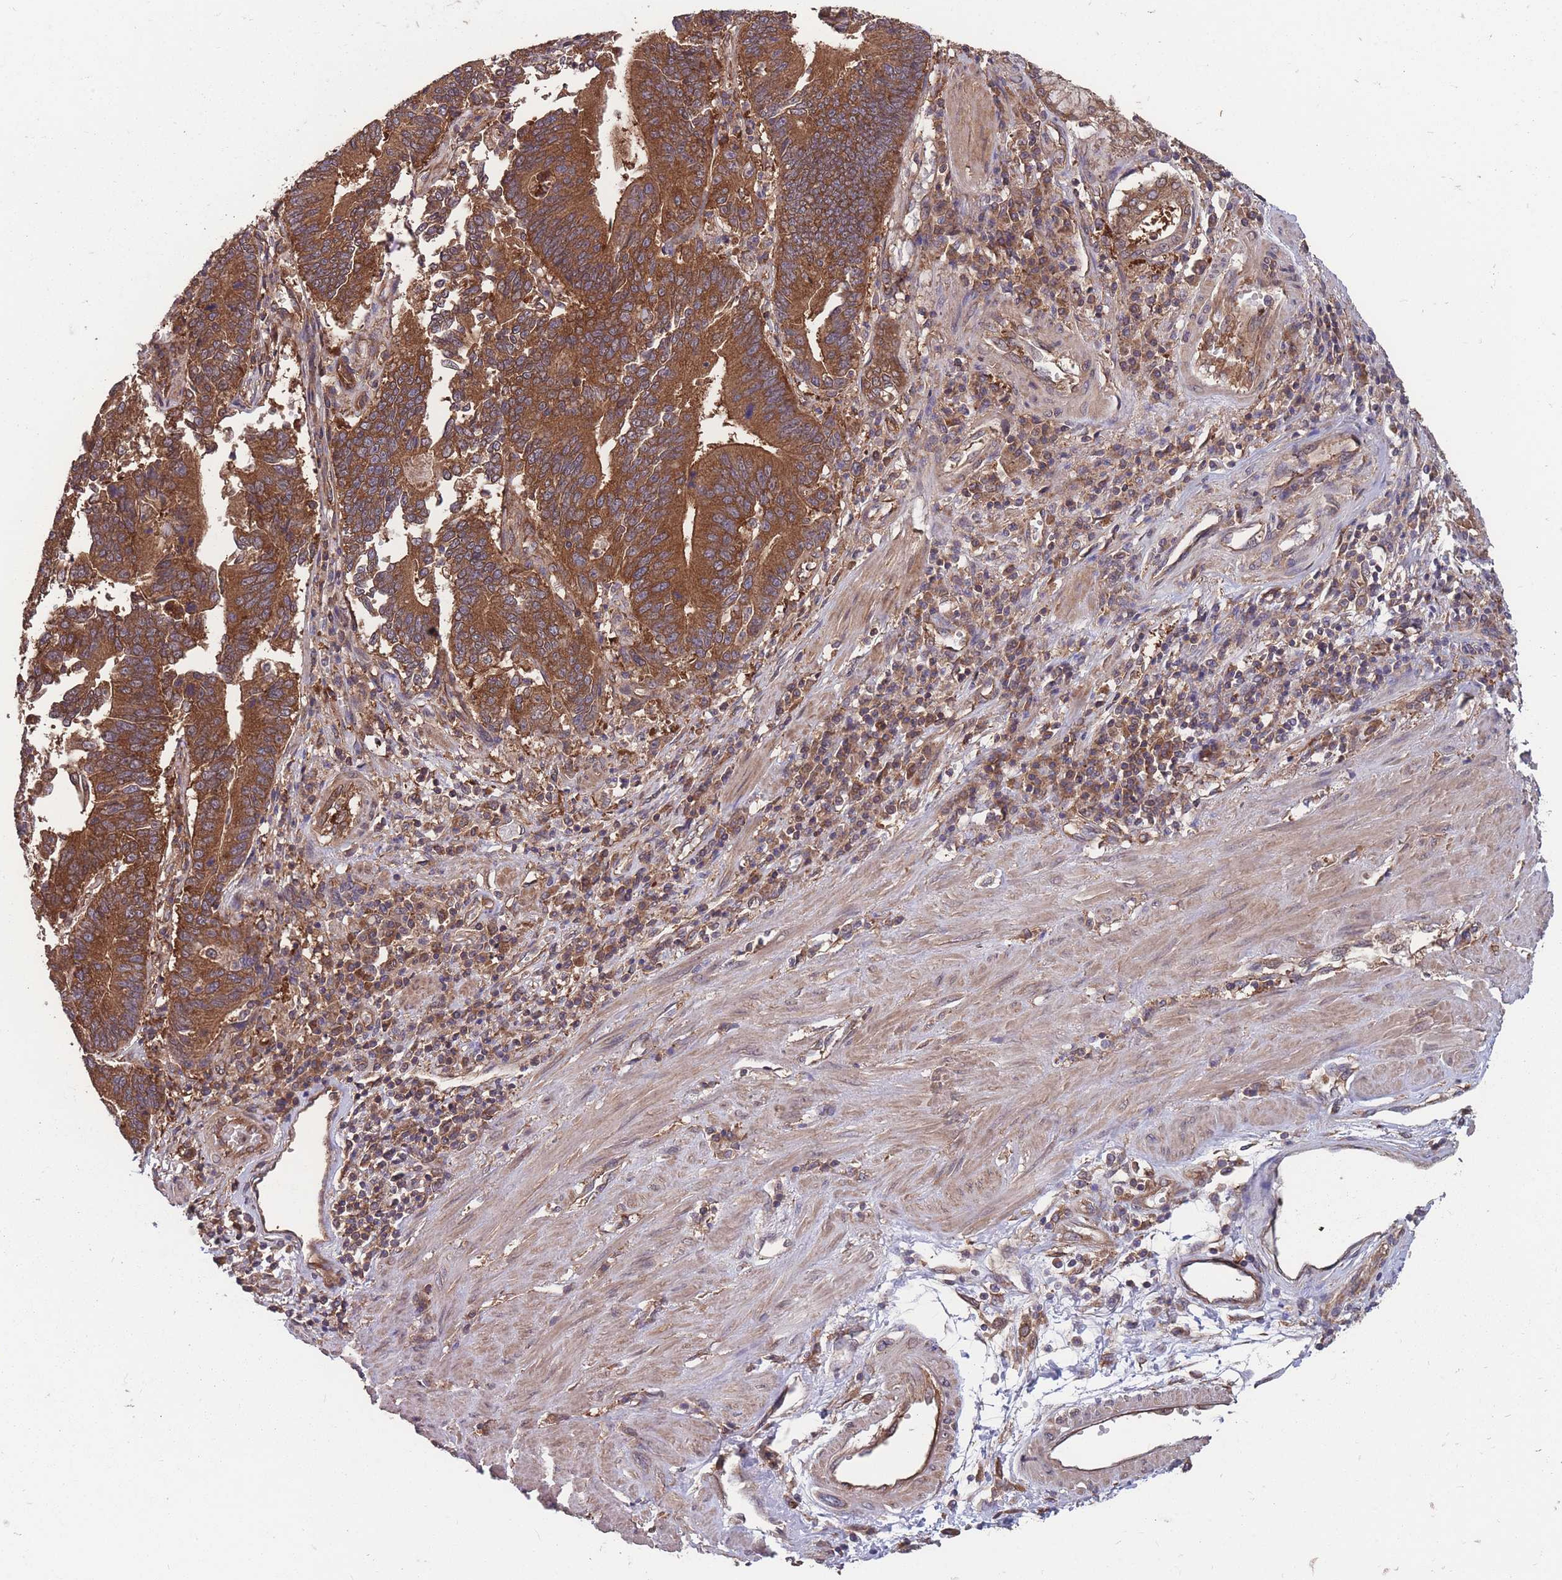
{"staining": {"intensity": "strong", "quantity": ">75%", "location": "cytoplasmic/membranous"}, "tissue": "stomach cancer", "cell_type": "Tumor cells", "image_type": "cancer", "snomed": [{"axis": "morphology", "description": "Adenocarcinoma, NOS"}, {"axis": "topography", "description": "Stomach"}], "caption": "An immunohistochemistry micrograph of tumor tissue is shown. Protein staining in brown highlights strong cytoplasmic/membranous positivity in stomach adenocarcinoma within tumor cells. (Brightfield microscopy of DAB IHC at high magnification).", "gene": "ZPR1", "patient": {"sex": "male", "age": 59}}